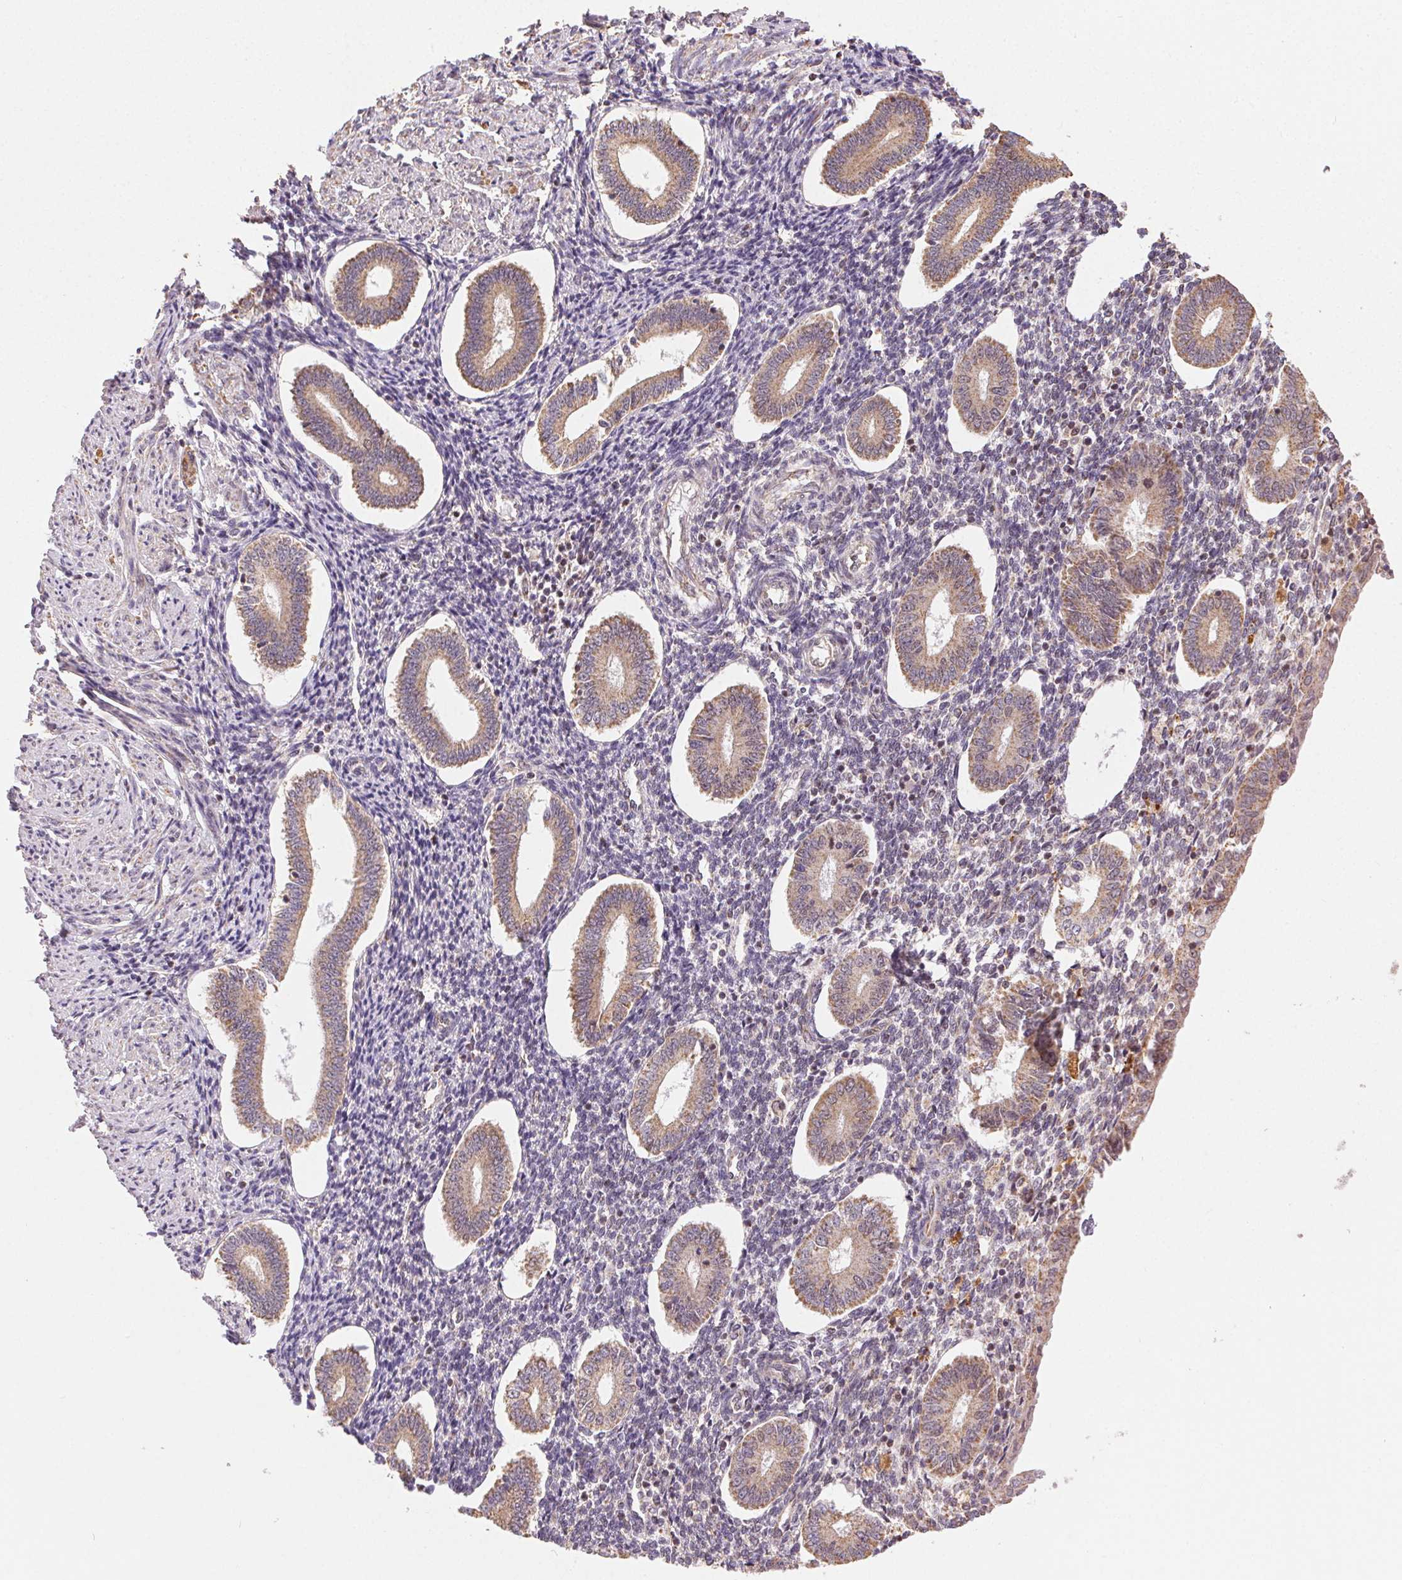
{"staining": {"intensity": "negative", "quantity": "none", "location": "none"}, "tissue": "endometrium", "cell_type": "Cells in endometrial stroma", "image_type": "normal", "snomed": [{"axis": "morphology", "description": "Normal tissue, NOS"}, {"axis": "topography", "description": "Endometrium"}], "caption": "A high-resolution histopathology image shows IHC staining of unremarkable endometrium, which demonstrates no significant positivity in cells in endometrial stroma.", "gene": "PIWIL4", "patient": {"sex": "female", "age": 40}}